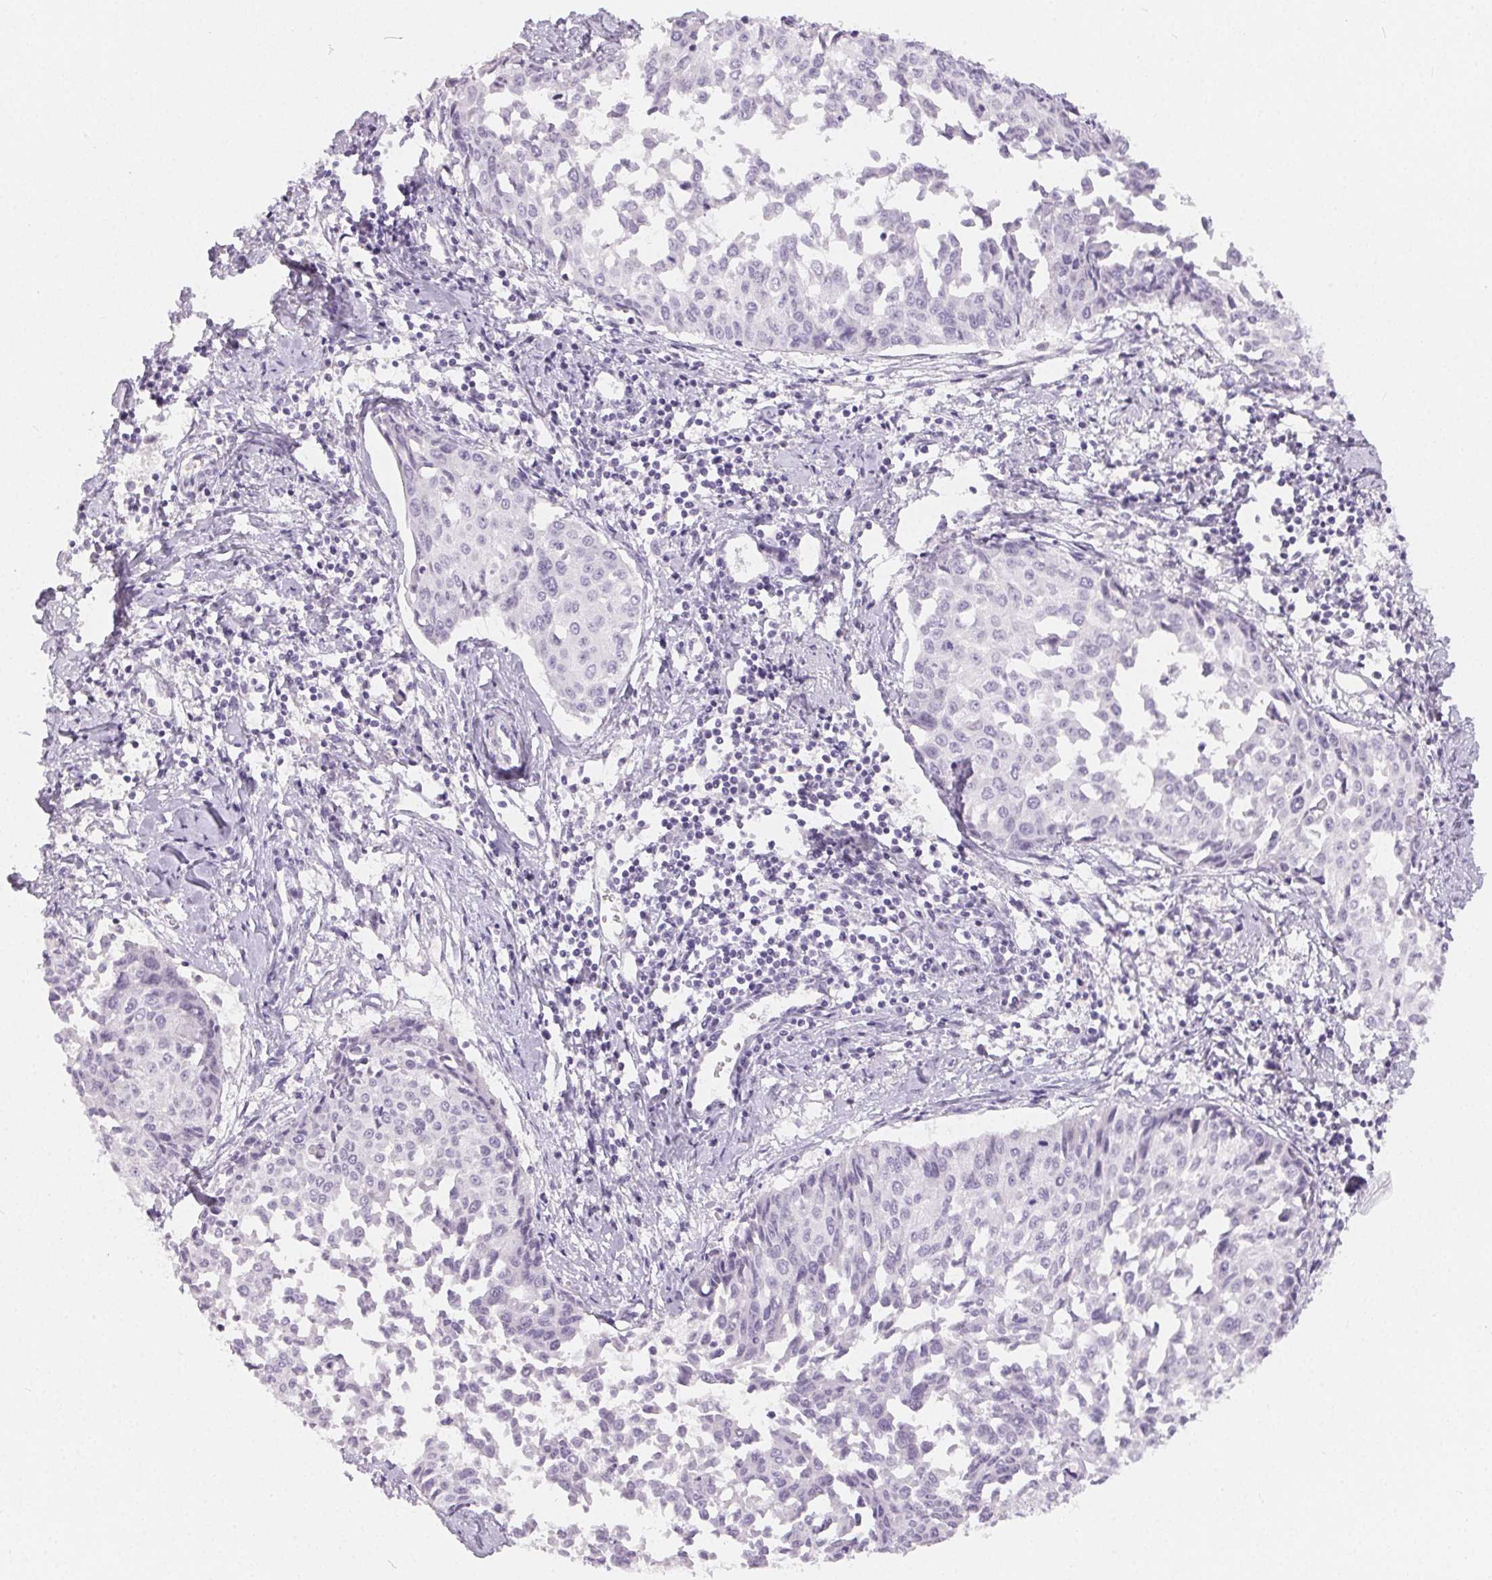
{"staining": {"intensity": "negative", "quantity": "none", "location": "none"}, "tissue": "cervical cancer", "cell_type": "Tumor cells", "image_type": "cancer", "snomed": [{"axis": "morphology", "description": "Squamous cell carcinoma, NOS"}, {"axis": "topography", "description": "Cervix"}], "caption": "Tumor cells are negative for brown protein staining in cervical squamous cell carcinoma.", "gene": "MIOX", "patient": {"sex": "female", "age": 50}}